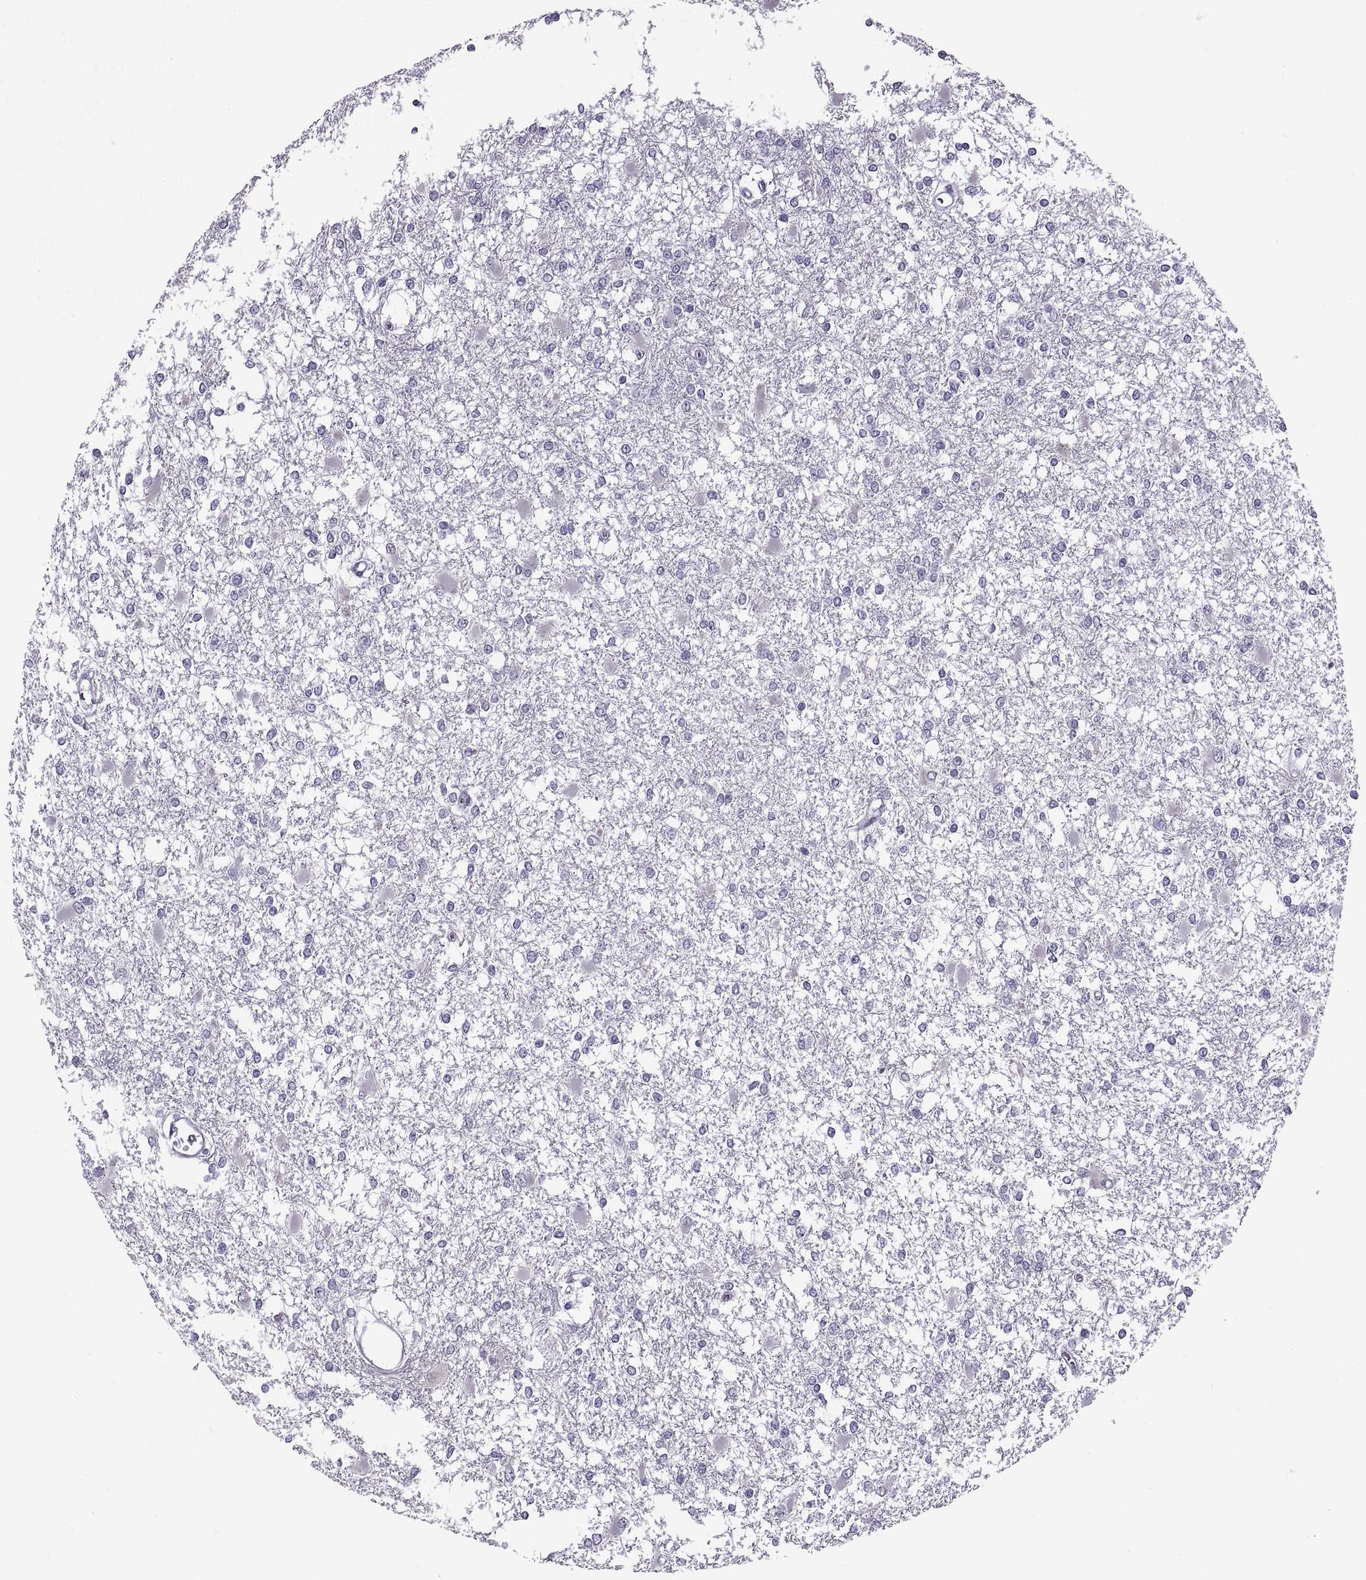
{"staining": {"intensity": "negative", "quantity": "none", "location": "none"}, "tissue": "glioma", "cell_type": "Tumor cells", "image_type": "cancer", "snomed": [{"axis": "morphology", "description": "Glioma, malignant, High grade"}, {"axis": "topography", "description": "Cerebral cortex"}], "caption": "DAB immunohistochemical staining of human glioma shows no significant positivity in tumor cells. Brightfield microscopy of IHC stained with DAB (3,3'-diaminobenzidine) (brown) and hematoxylin (blue), captured at high magnification.", "gene": "RLBP1", "patient": {"sex": "male", "age": 79}}